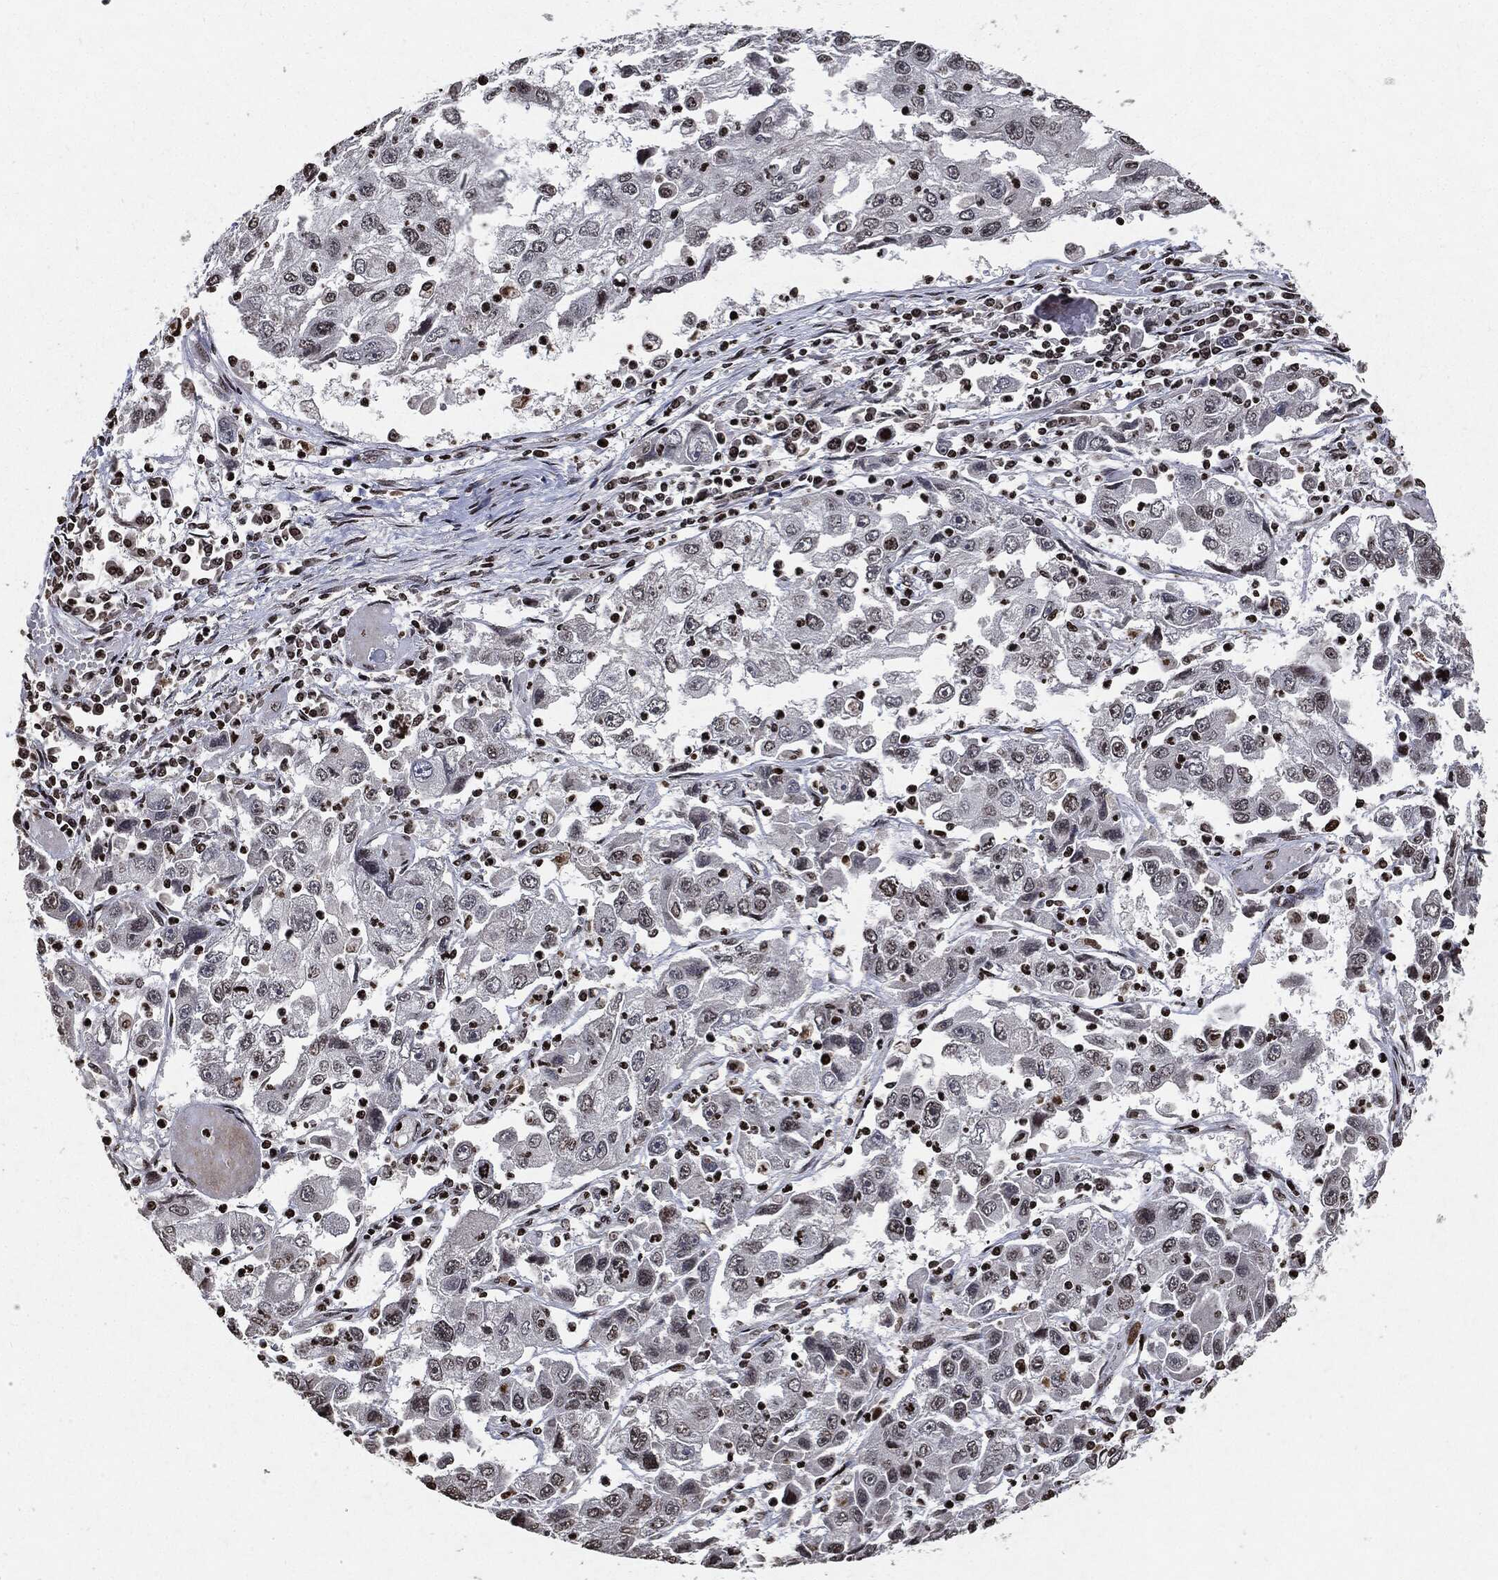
{"staining": {"intensity": "negative", "quantity": "none", "location": "none"}, "tissue": "cervical cancer", "cell_type": "Tumor cells", "image_type": "cancer", "snomed": [{"axis": "morphology", "description": "Squamous cell carcinoma, NOS"}, {"axis": "topography", "description": "Cervix"}], "caption": "Cervical cancer (squamous cell carcinoma) stained for a protein using immunohistochemistry (IHC) shows no positivity tumor cells.", "gene": "JUN", "patient": {"sex": "female", "age": 36}}